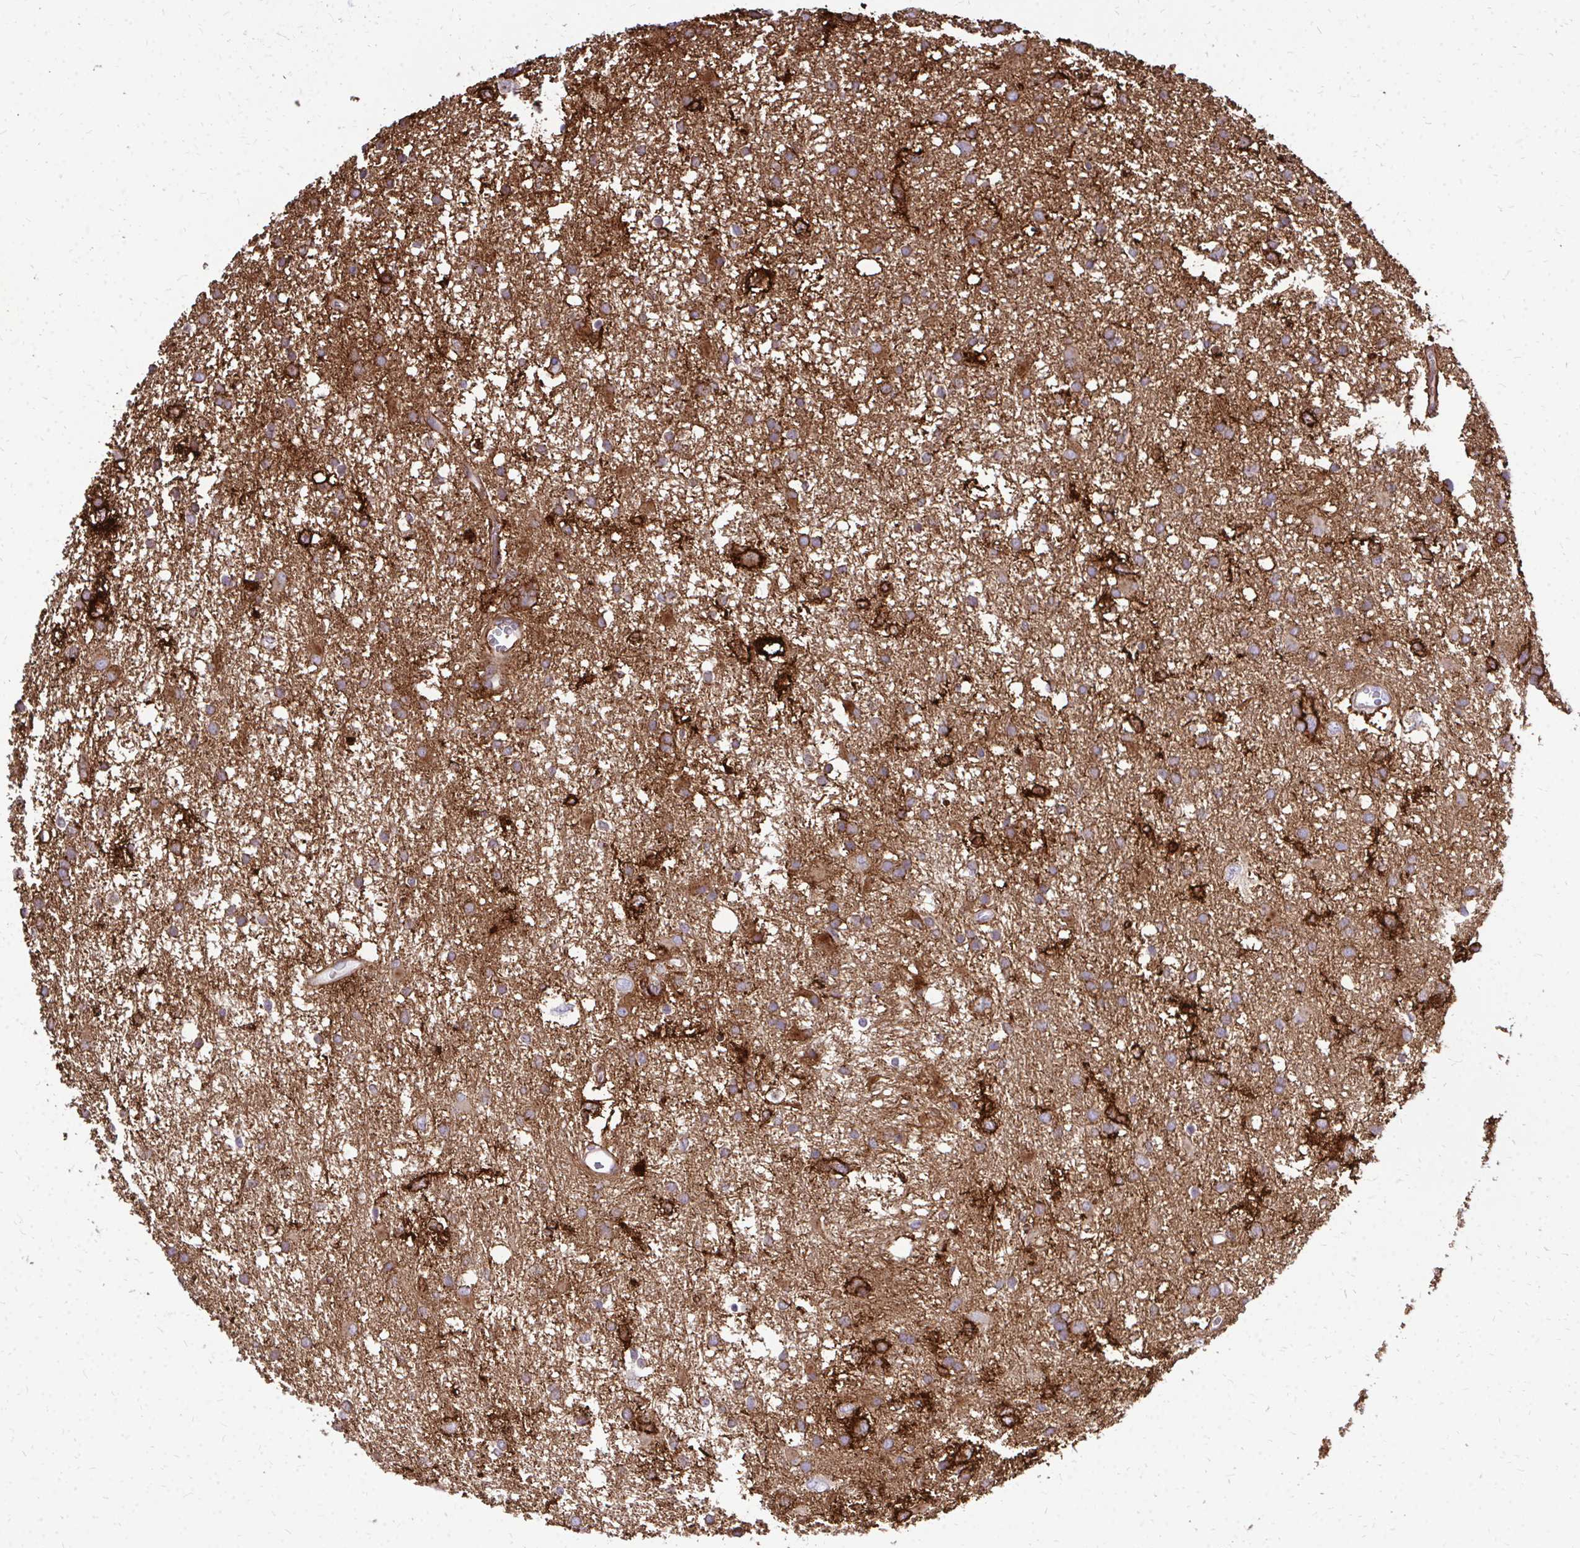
{"staining": {"intensity": "moderate", "quantity": ">75%", "location": "cytoplasmic/membranous"}, "tissue": "glioma", "cell_type": "Tumor cells", "image_type": "cancer", "snomed": [{"axis": "morphology", "description": "Glioma, malignant, High grade"}, {"axis": "topography", "description": "Brain"}], "caption": "Immunohistochemistry micrograph of human malignant glioma (high-grade) stained for a protein (brown), which reveals medium levels of moderate cytoplasmic/membranous staining in approximately >75% of tumor cells.", "gene": "MARCKSL1", "patient": {"sex": "male", "age": 61}}